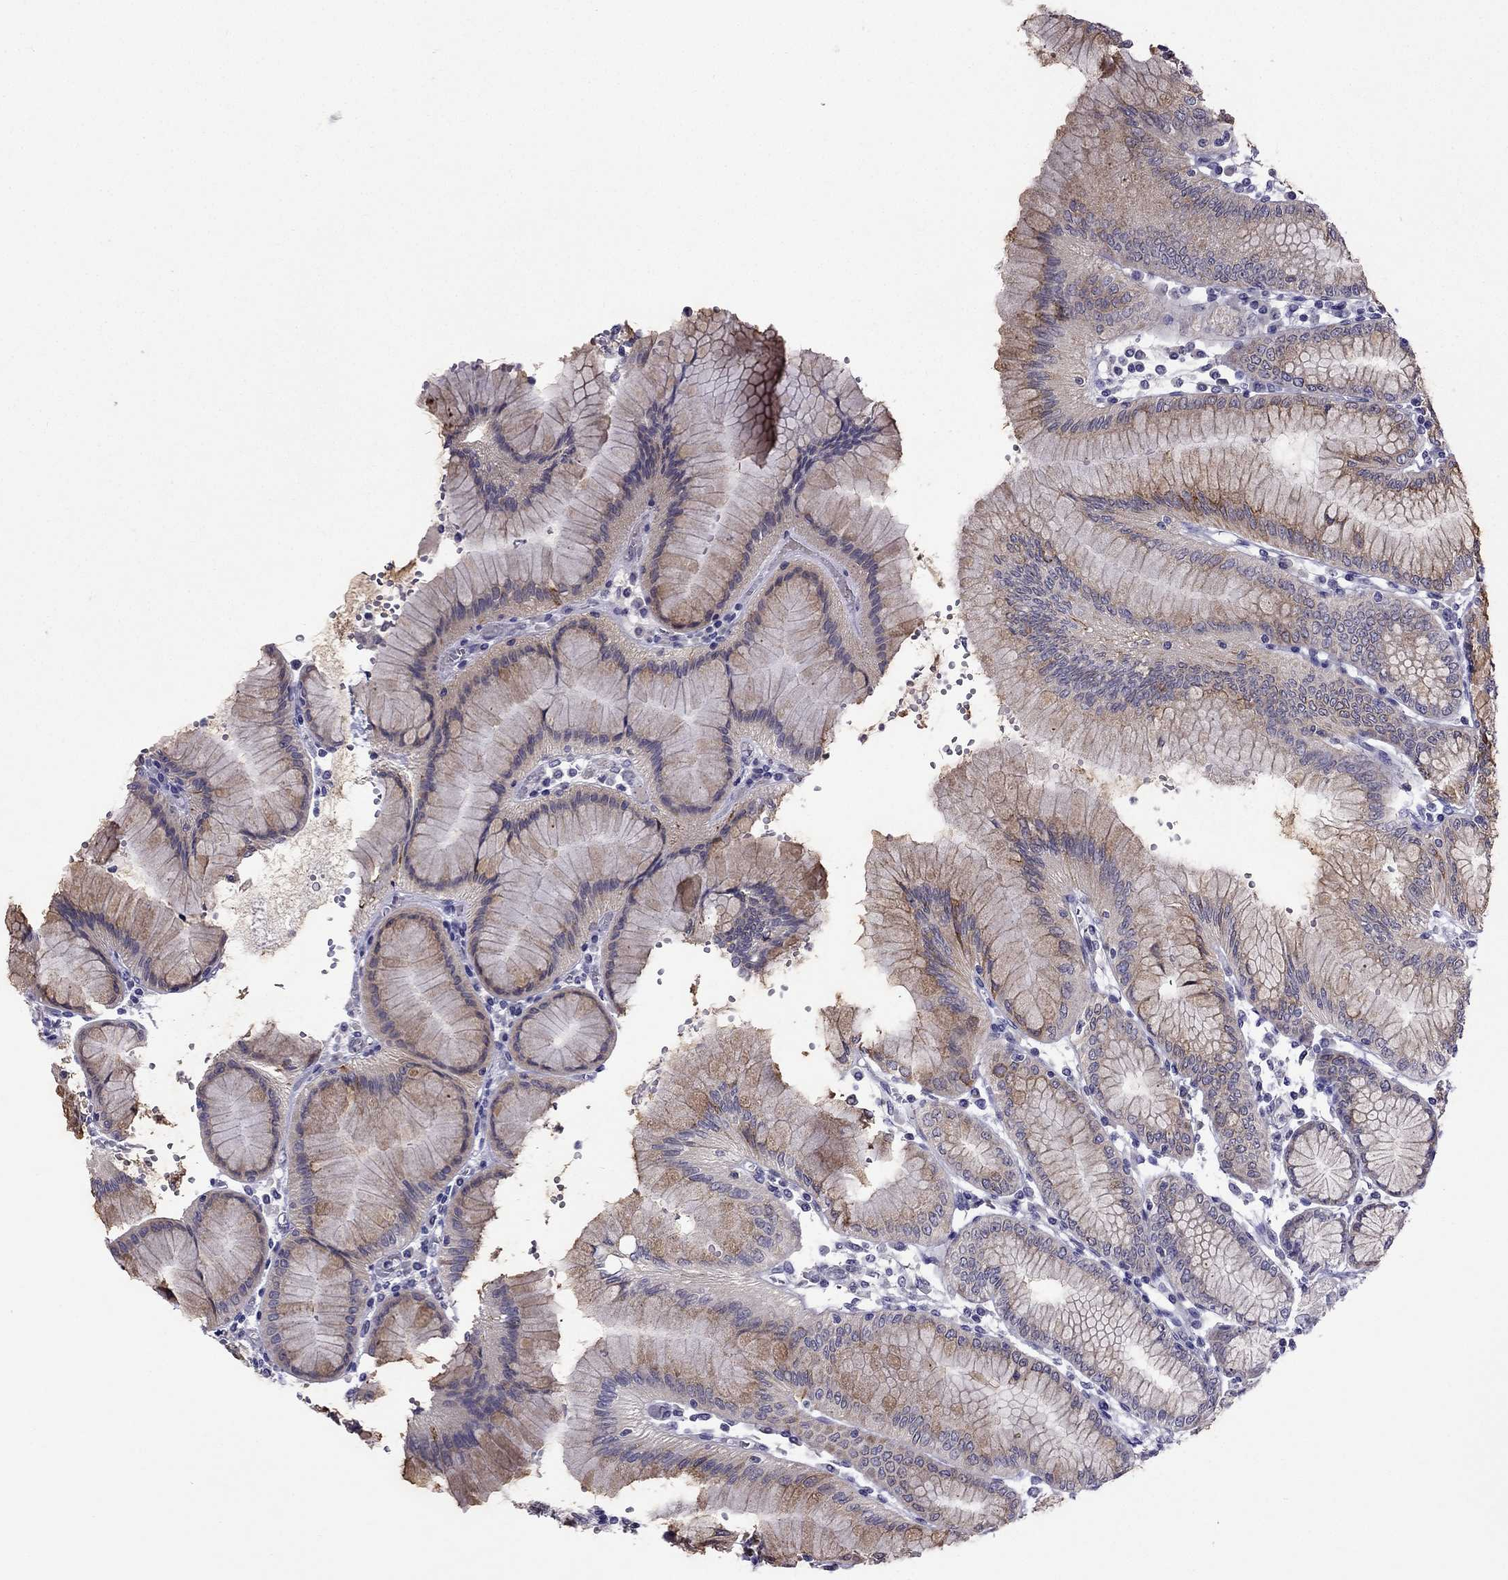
{"staining": {"intensity": "weak", "quantity": ">75%", "location": "cytoplasmic/membranous"}, "tissue": "stomach", "cell_type": "Glandular cells", "image_type": "normal", "snomed": [{"axis": "morphology", "description": "Normal tissue, NOS"}, {"axis": "topography", "description": "Skeletal muscle"}, {"axis": "topography", "description": "Stomach"}], "caption": "Protein expression analysis of normal stomach exhibits weak cytoplasmic/membranous positivity in approximately >75% of glandular cells.", "gene": "DUSP15", "patient": {"sex": "female", "age": 57}}